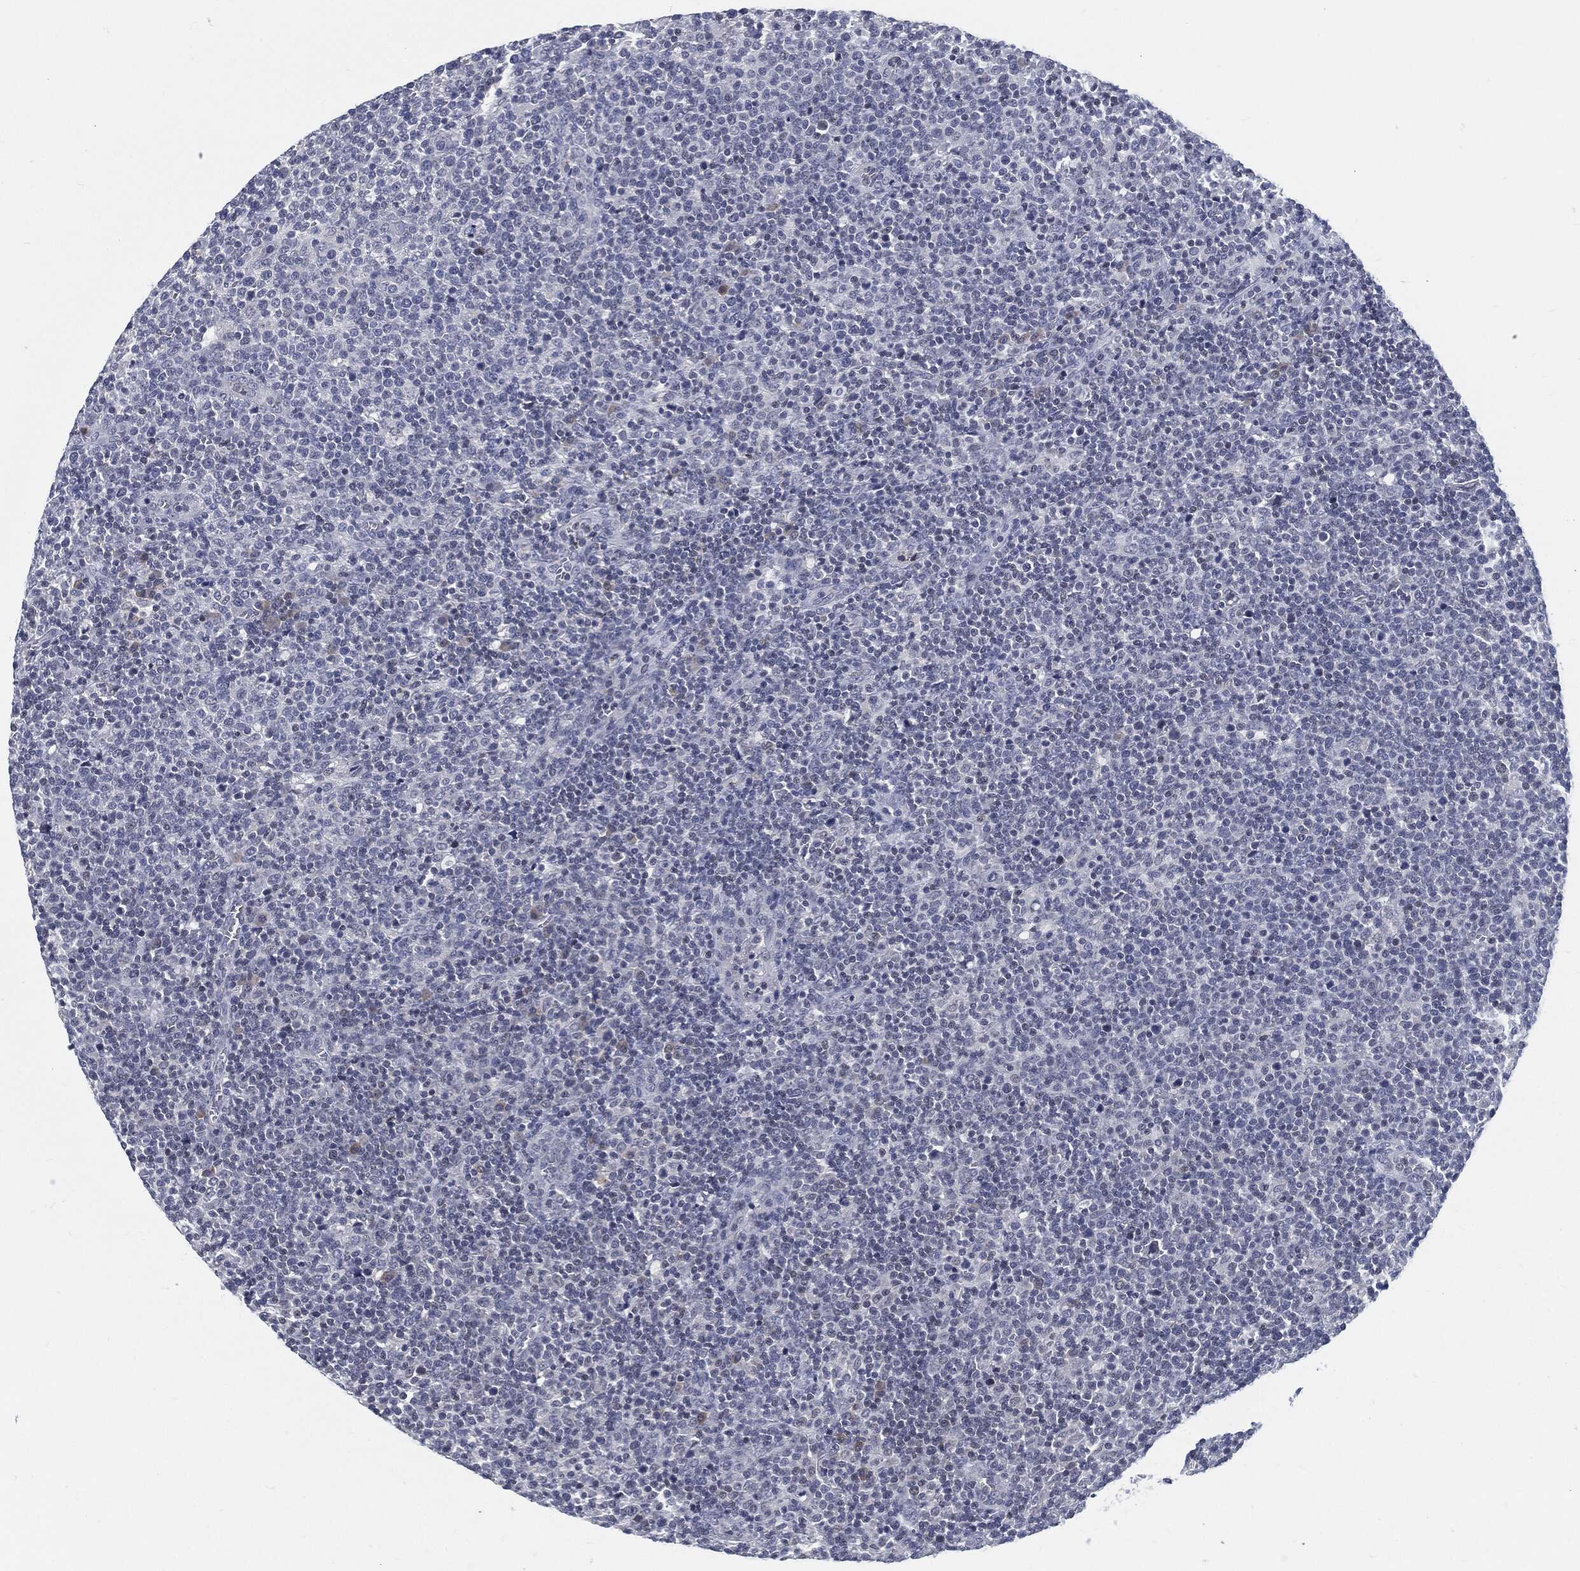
{"staining": {"intensity": "negative", "quantity": "none", "location": "none"}, "tissue": "lymphoma", "cell_type": "Tumor cells", "image_type": "cancer", "snomed": [{"axis": "morphology", "description": "Malignant lymphoma, non-Hodgkin's type, High grade"}, {"axis": "topography", "description": "Lymph node"}], "caption": "An image of human malignant lymphoma, non-Hodgkin's type (high-grade) is negative for staining in tumor cells.", "gene": "PROM1", "patient": {"sex": "male", "age": 61}}